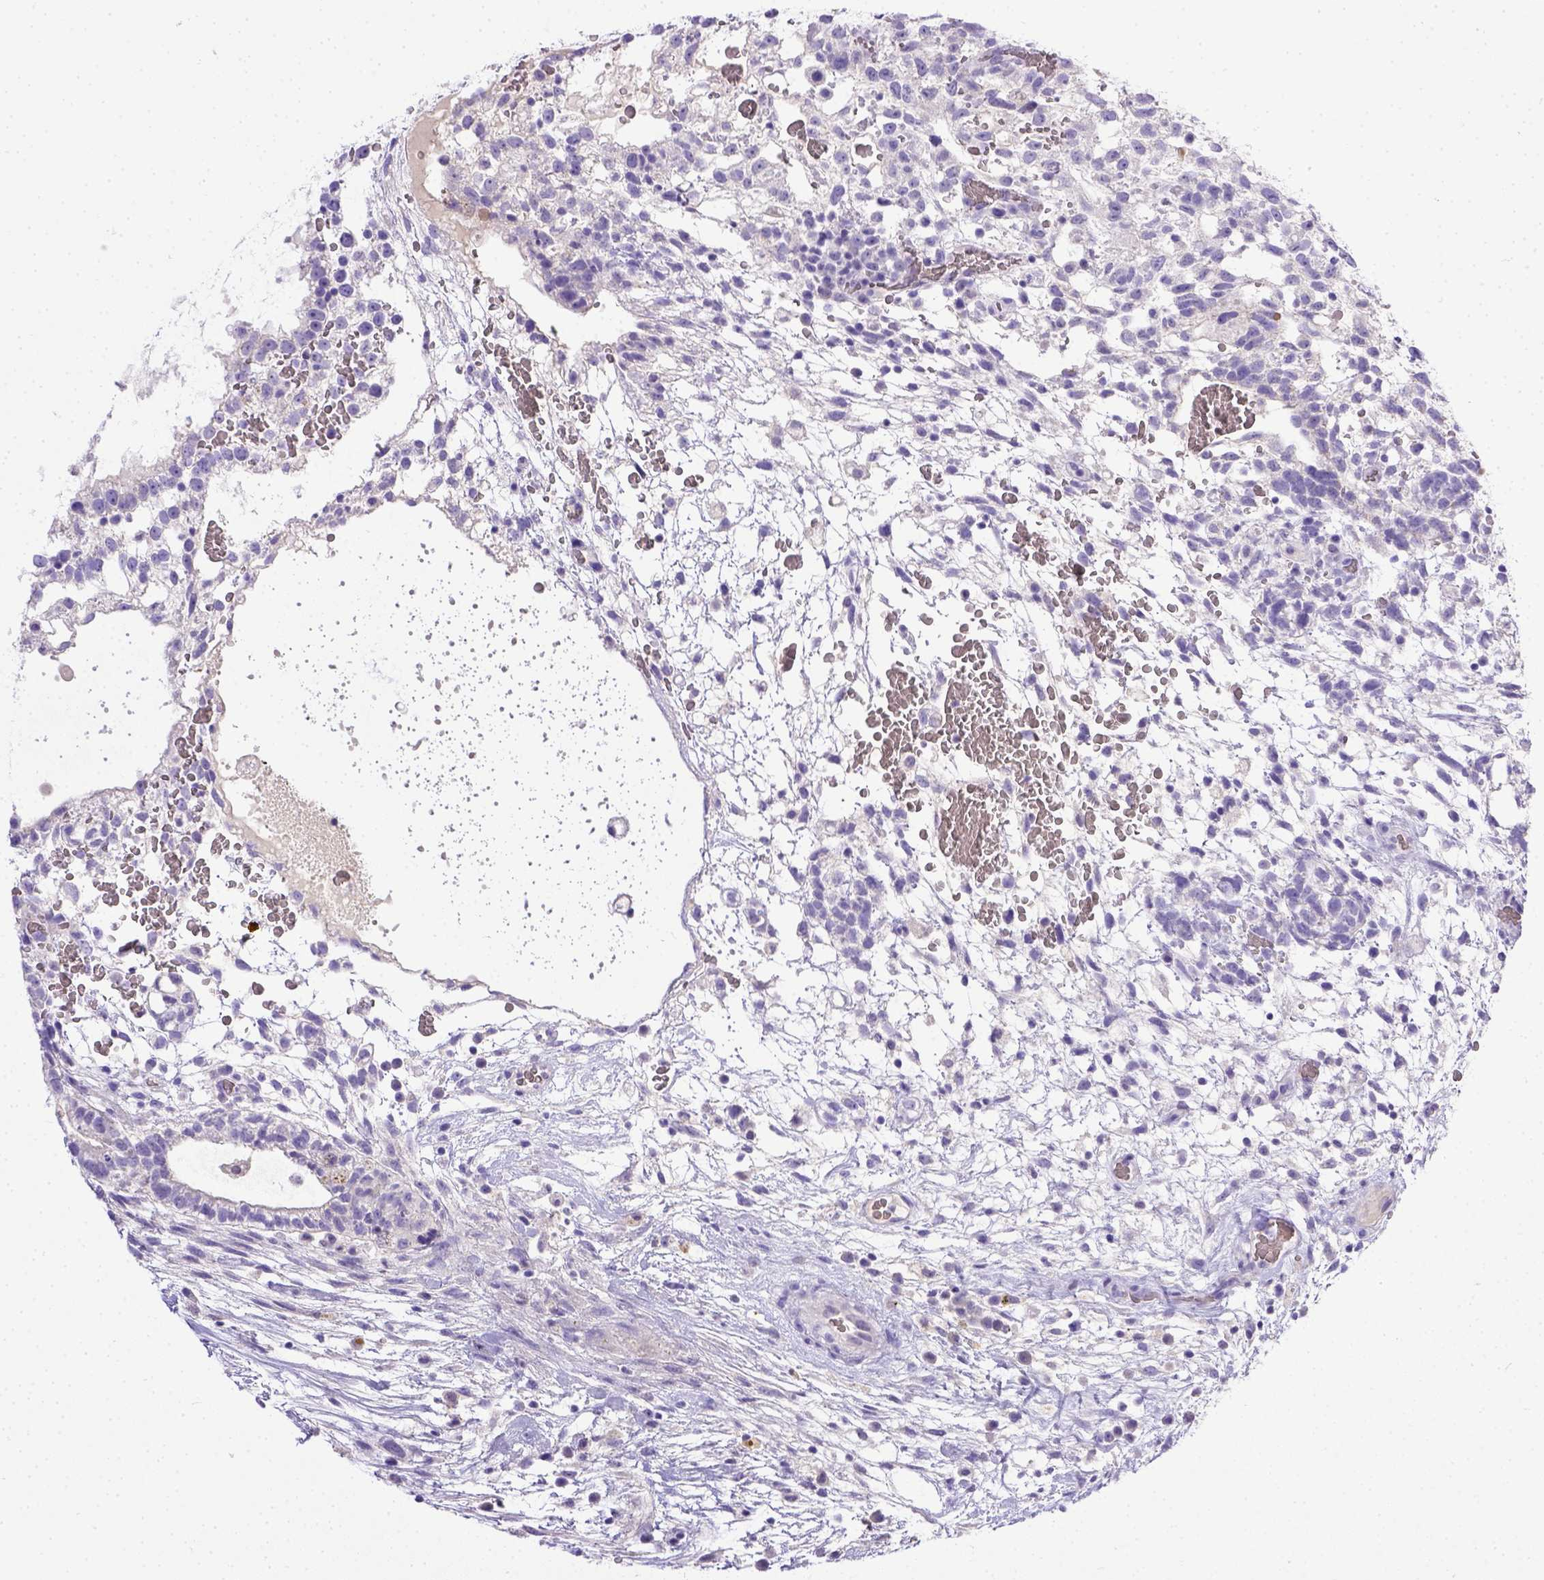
{"staining": {"intensity": "negative", "quantity": "none", "location": "none"}, "tissue": "testis cancer", "cell_type": "Tumor cells", "image_type": "cancer", "snomed": [{"axis": "morphology", "description": "Normal tissue, NOS"}, {"axis": "morphology", "description": "Carcinoma, Embryonal, NOS"}, {"axis": "topography", "description": "Testis"}], "caption": "High power microscopy photomicrograph of an IHC image of testis embryonal carcinoma, revealing no significant staining in tumor cells. Brightfield microscopy of IHC stained with DAB (brown) and hematoxylin (blue), captured at high magnification.", "gene": "BTN1A1", "patient": {"sex": "male", "age": 32}}